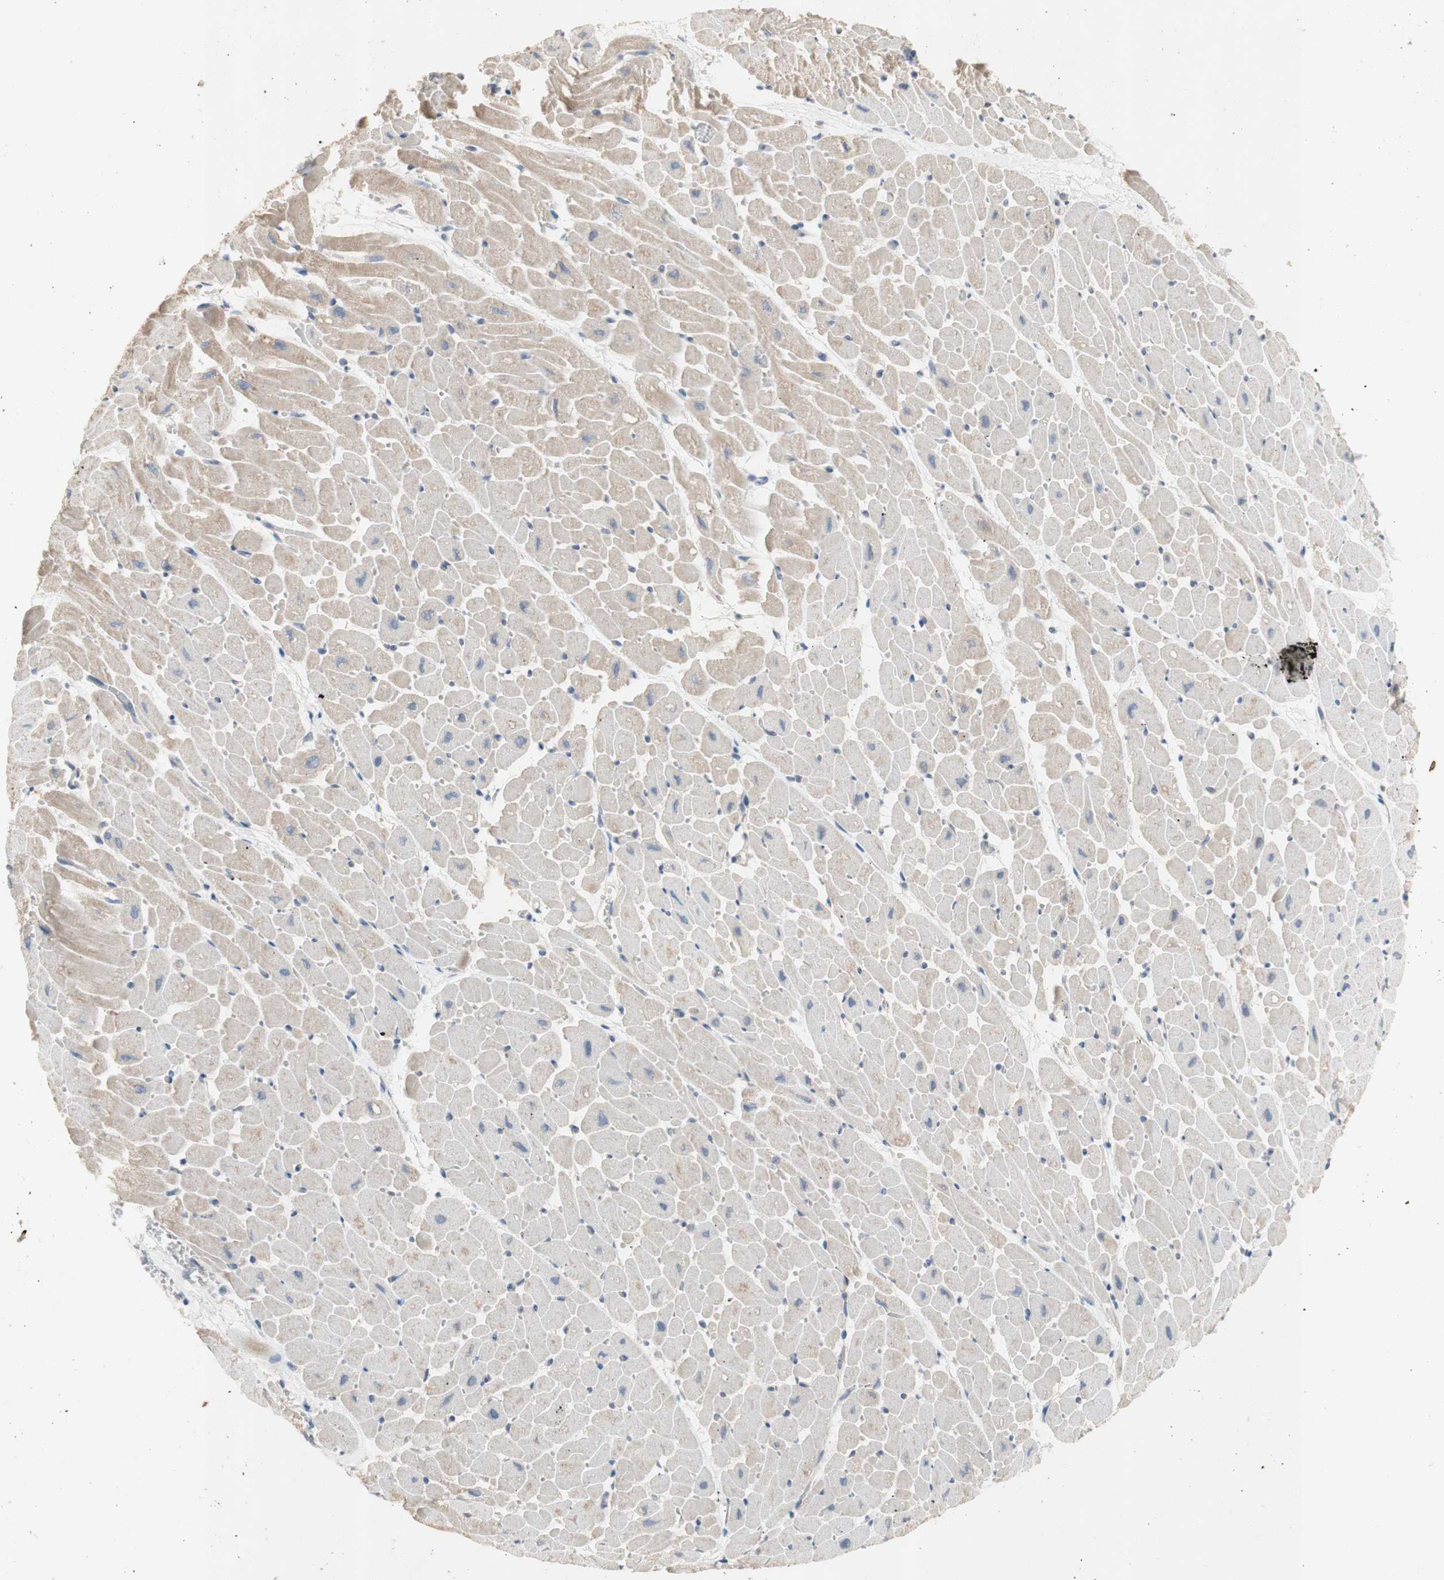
{"staining": {"intensity": "weak", "quantity": ">75%", "location": "cytoplasmic/membranous"}, "tissue": "heart muscle", "cell_type": "Cardiomyocytes", "image_type": "normal", "snomed": [{"axis": "morphology", "description": "Normal tissue, NOS"}, {"axis": "topography", "description": "Heart"}], "caption": "High-power microscopy captured an IHC histopathology image of unremarkable heart muscle, revealing weak cytoplasmic/membranous staining in about >75% of cardiomyocytes.", "gene": "PTGIS", "patient": {"sex": "male", "age": 45}}